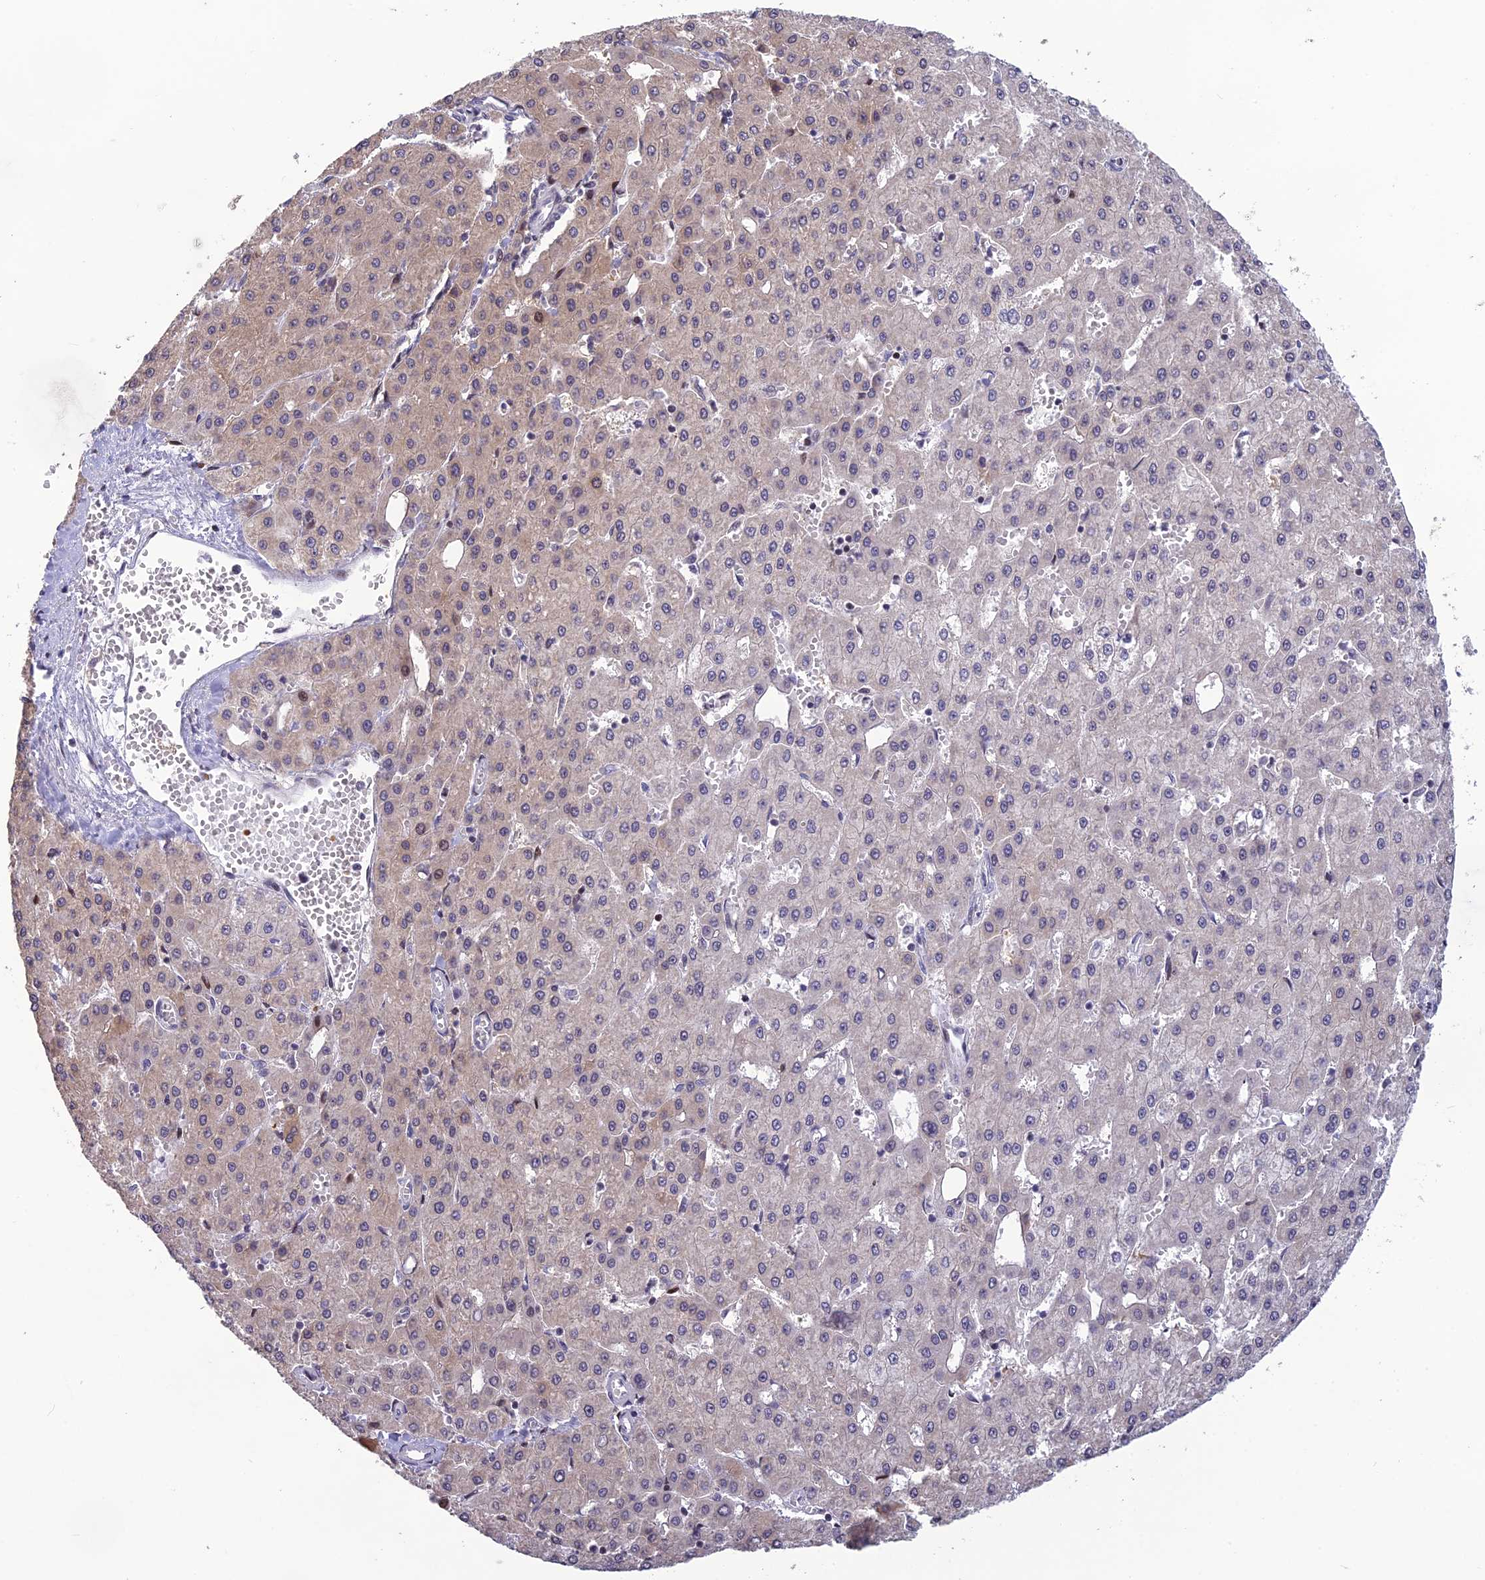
{"staining": {"intensity": "weak", "quantity": "<25%", "location": "cytoplasmic/membranous"}, "tissue": "liver cancer", "cell_type": "Tumor cells", "image_type": "cancer", "snomed": [{"axis": "morphology", "description": "Carcinoma, Hepatocellular, NOS"}, {"axis": "topography", "description": "Liver"}], "caption": "High magnification brightfield microscopy of hepatocellular carcinoma (liver) stained with DAB (brown) and counterstained with hematoxylin (blue): tumor cells show no significant staining.", "gene": "TMEM134", "patient": {"sex": "male", "age": 47}}